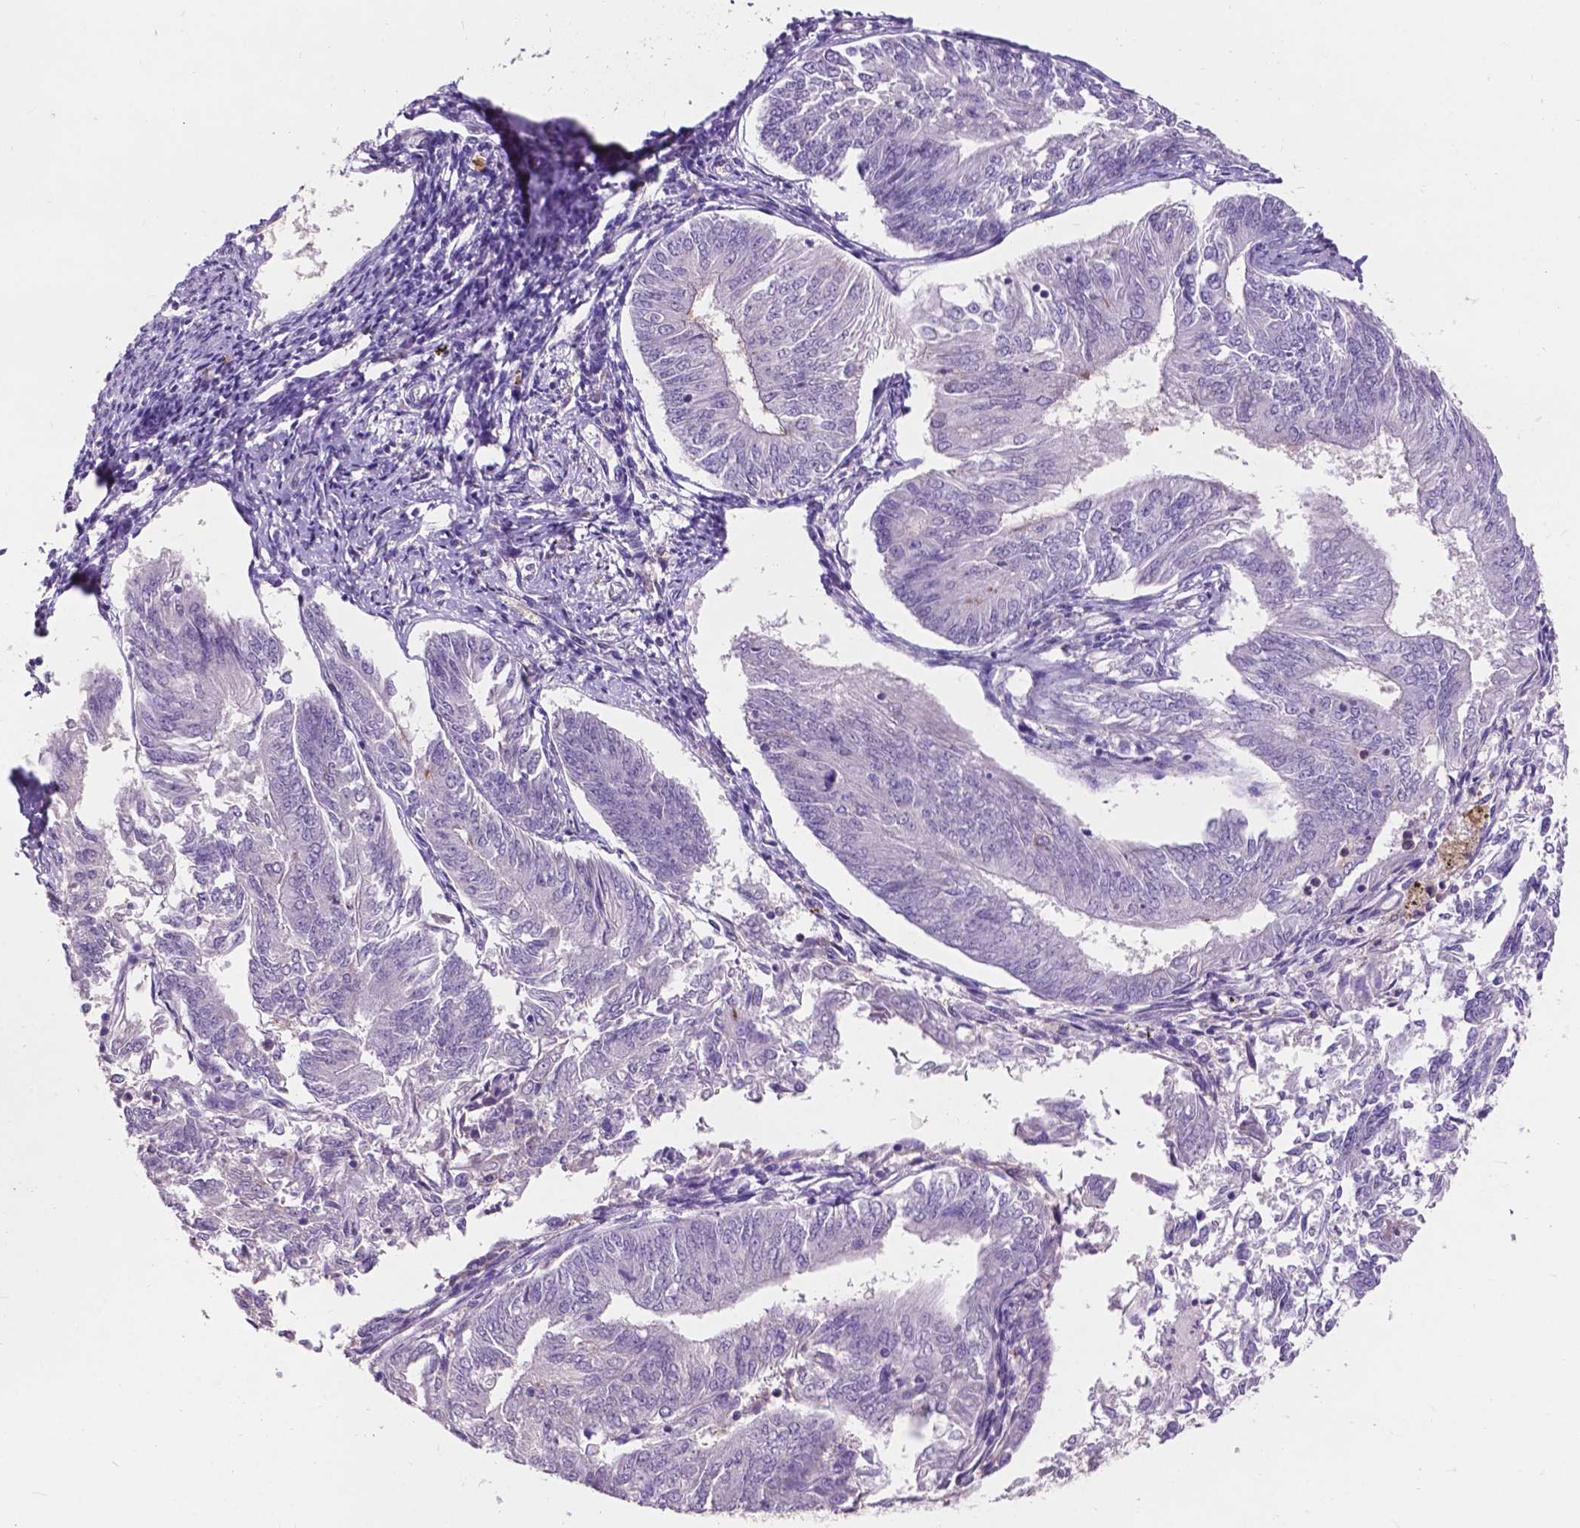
{"staining": {"intensity": "negative", "quantity": "none", "location": "none"}, "tissue": "endometrial cancer", "cell_type": "Tumor cells", "image_type": "cancer", "snomed": [{"axis": "morphology", "description": "Adenocarcinoma, NOS"}, {"axis": "topography", "description": "Endometrium"}], "caption": "Immunohistochemical staining of human endometrial adenocarcinoma displays no significant expression in tumor cells. Nuclei are stained in blue.", "gene": "PLSCR1", "patient": {"sex": "female", "age": 58}}